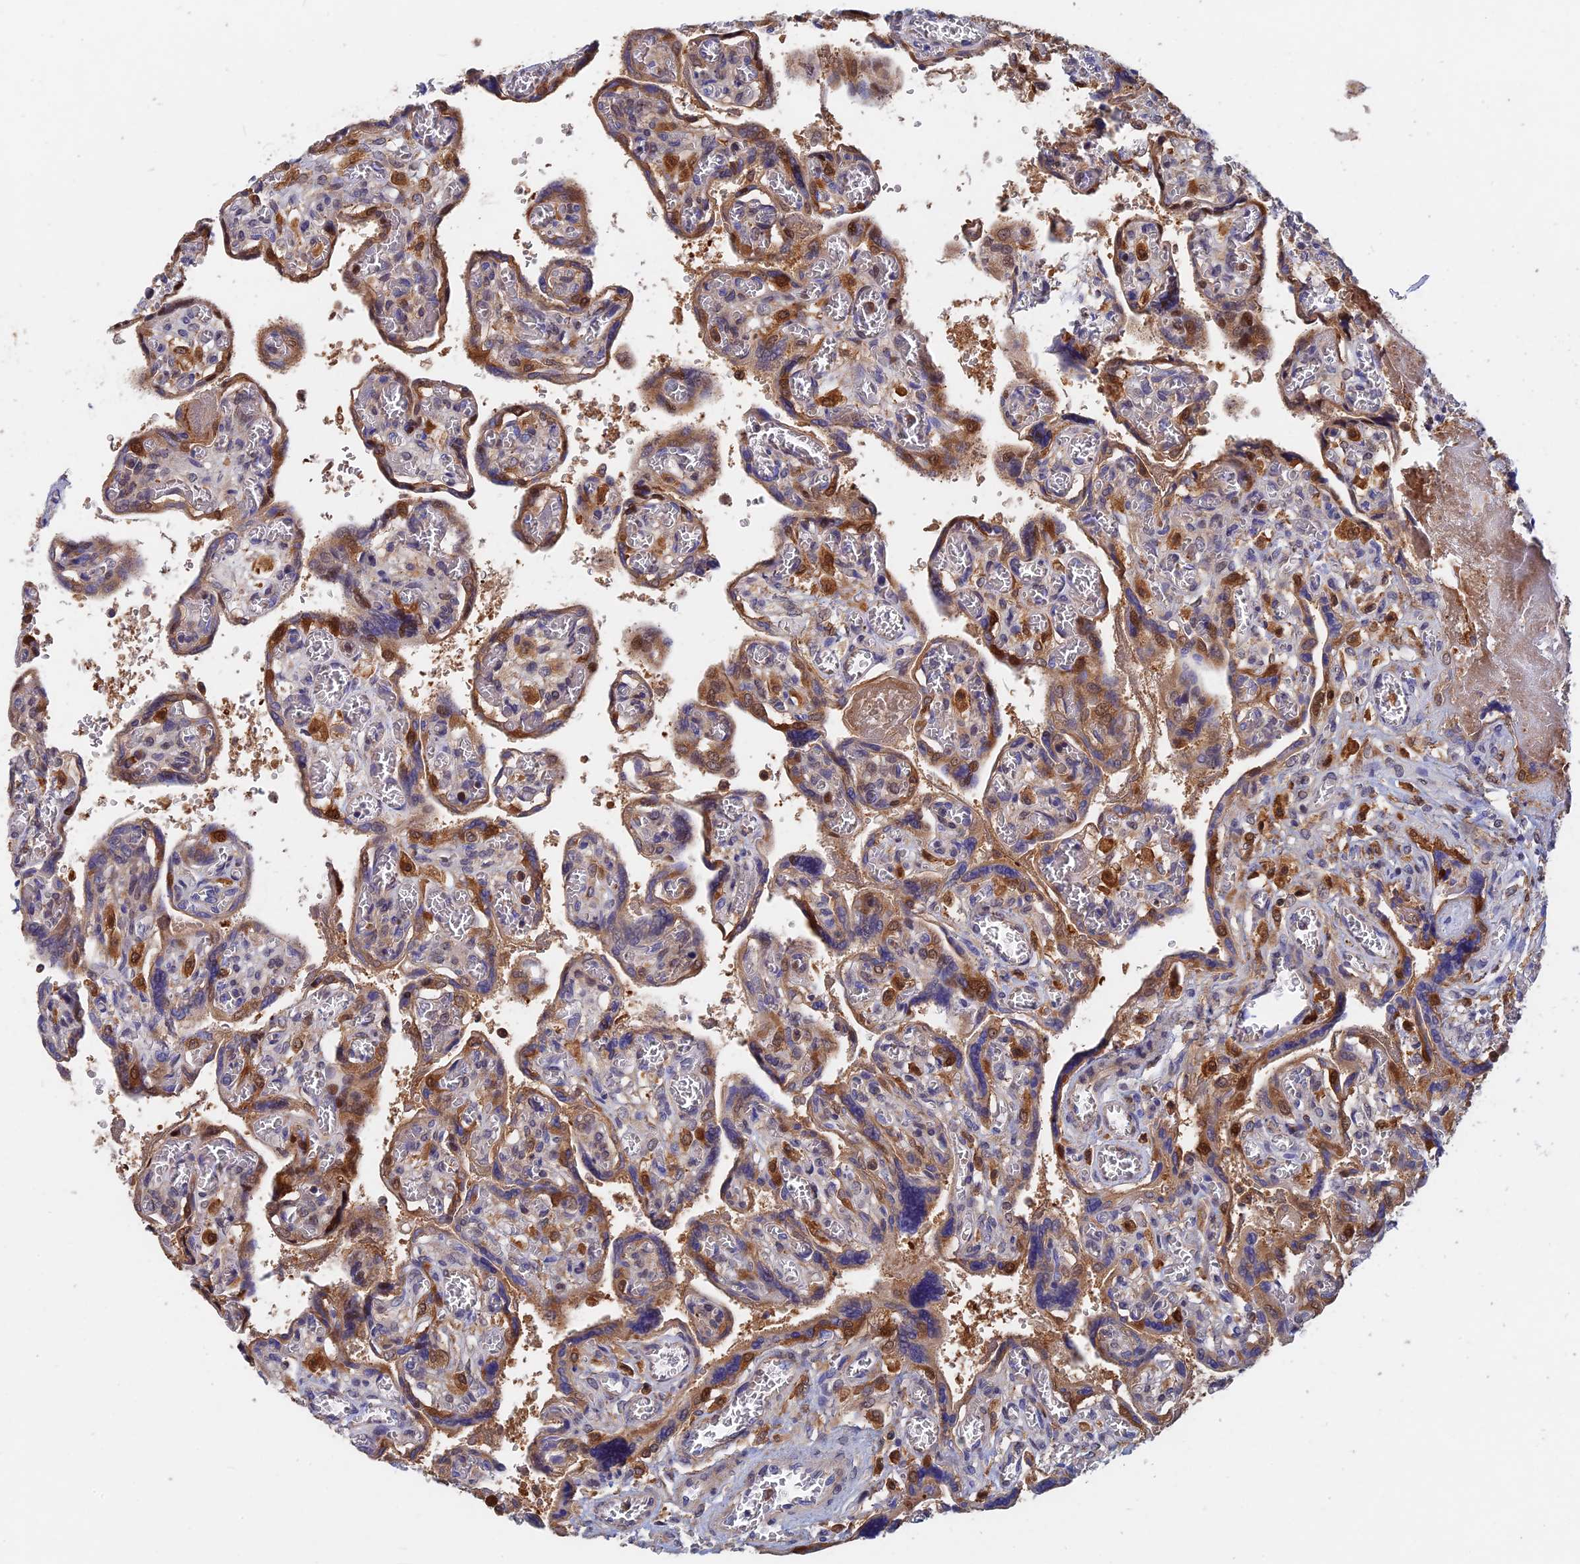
{"staining": {"intensity": "weak", "quantity": "25%-75%", "location": "cytoplasmic/membranous"}, "tissue": "placenta", "cell_type": "Trophoblastic cells", "image_type": "normal", "snomed": [{"axis": "morphology", "description": "Normal tissue, NOS"}, {"axis": "topography", "description": "Placenta"}], "caption": "DAB (3,3'-diaminobenzidine) immunohistochemical staining of unremarkable placenta shows weak cytoplasmic/membranous protein staining in approximately 25%-75% of trophoblastic cells.", "gene": "BLVRA", "patient": {"sex": "female", "age": 39}}